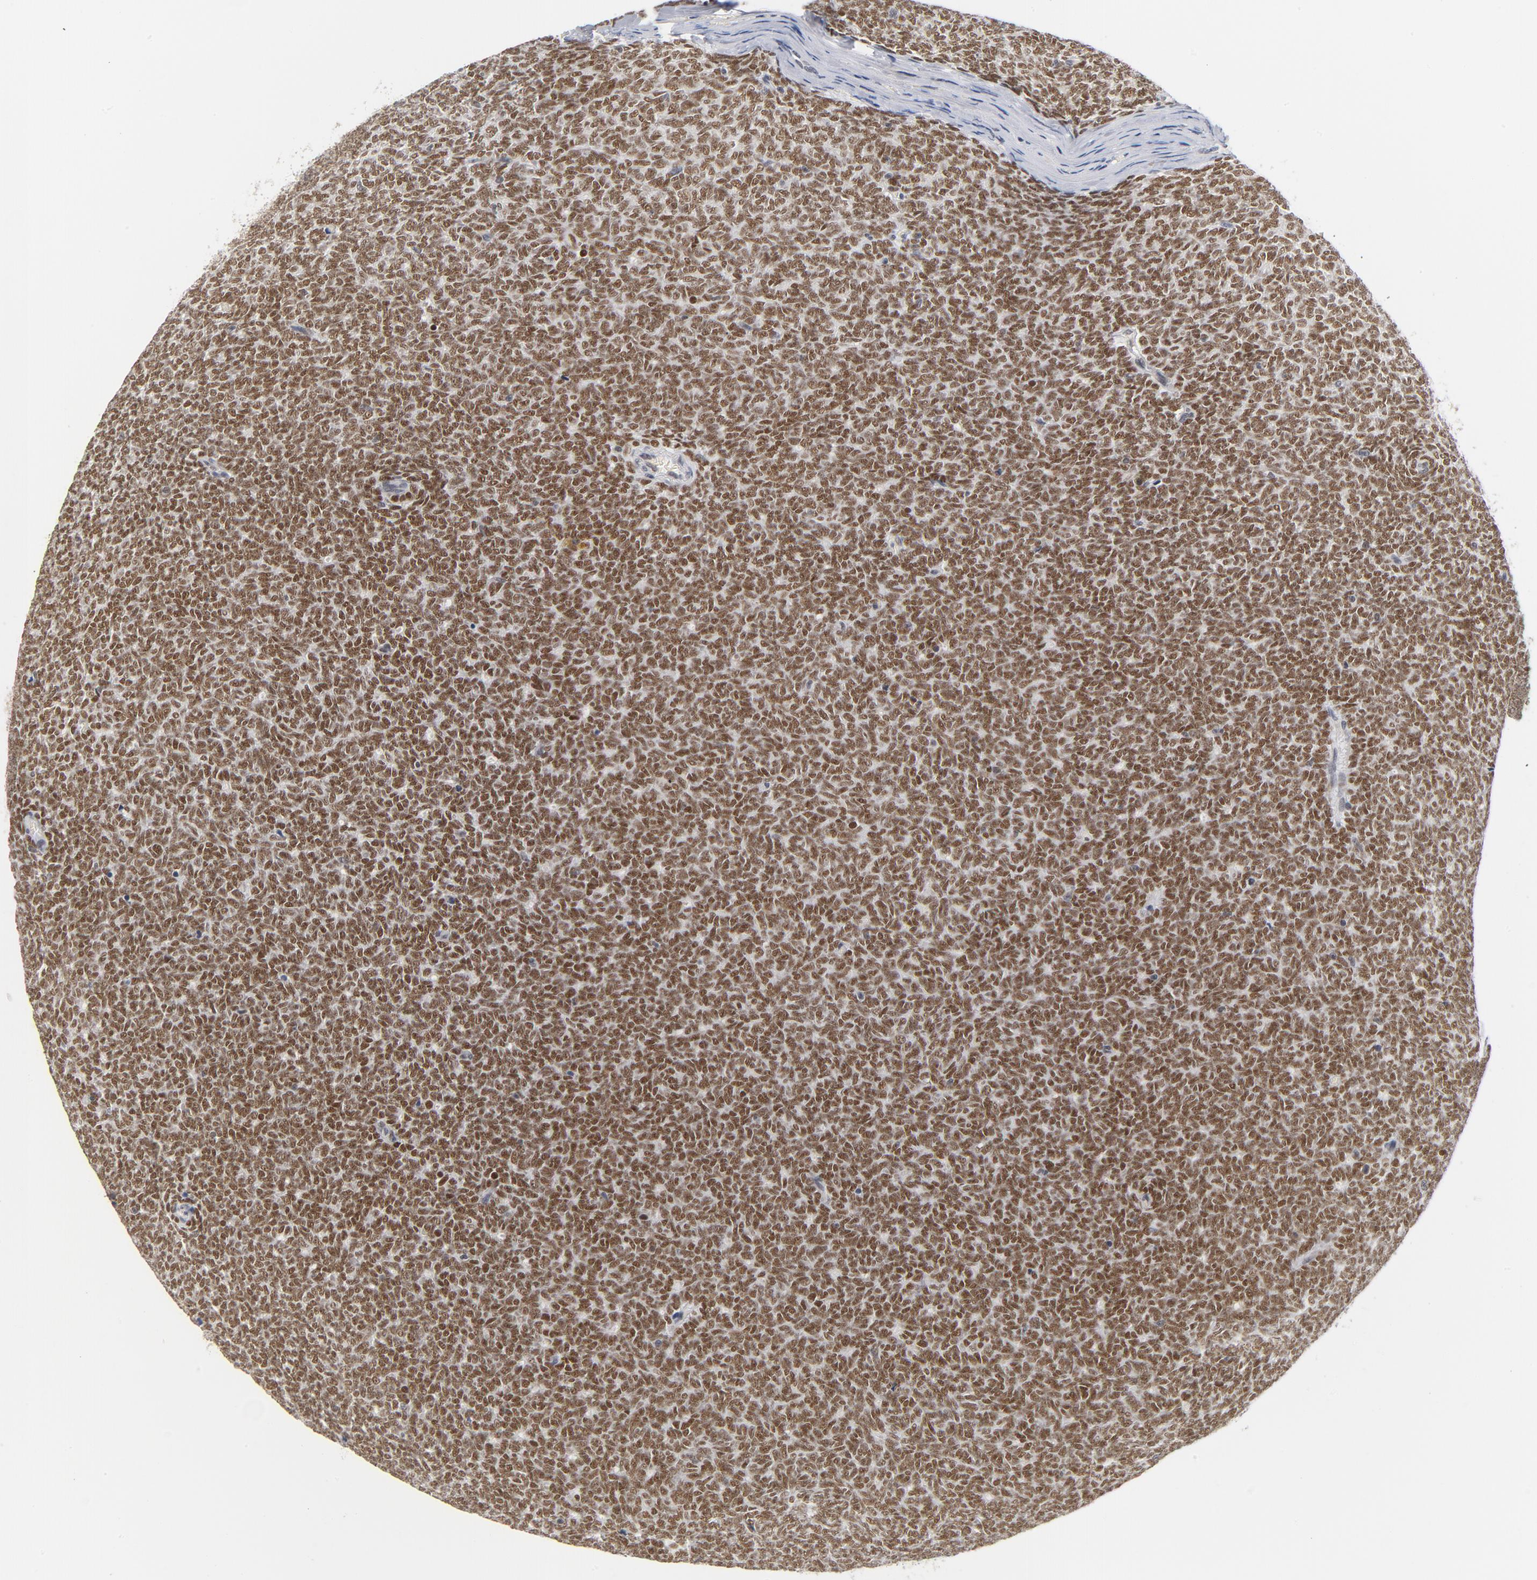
{"staining": {"intensity": "strong", "quantity": ">75%", "location": "nuclear"}, "tissue": "renal cancer", "cell_type": "Tumor cells", "image_type": "cancer", "snomed": [{"axis": "morphology", "description": "Neoplasm, malignant, NOS"}, {"axis": "topography", "description": "Kidney"}], "caption": "This is an image of IHC staining of renal cancer, which shows strong staining in the nuclear of tumor cells.", "gene": "BAP1", "patient": {"sex": "male", "age": 28}}